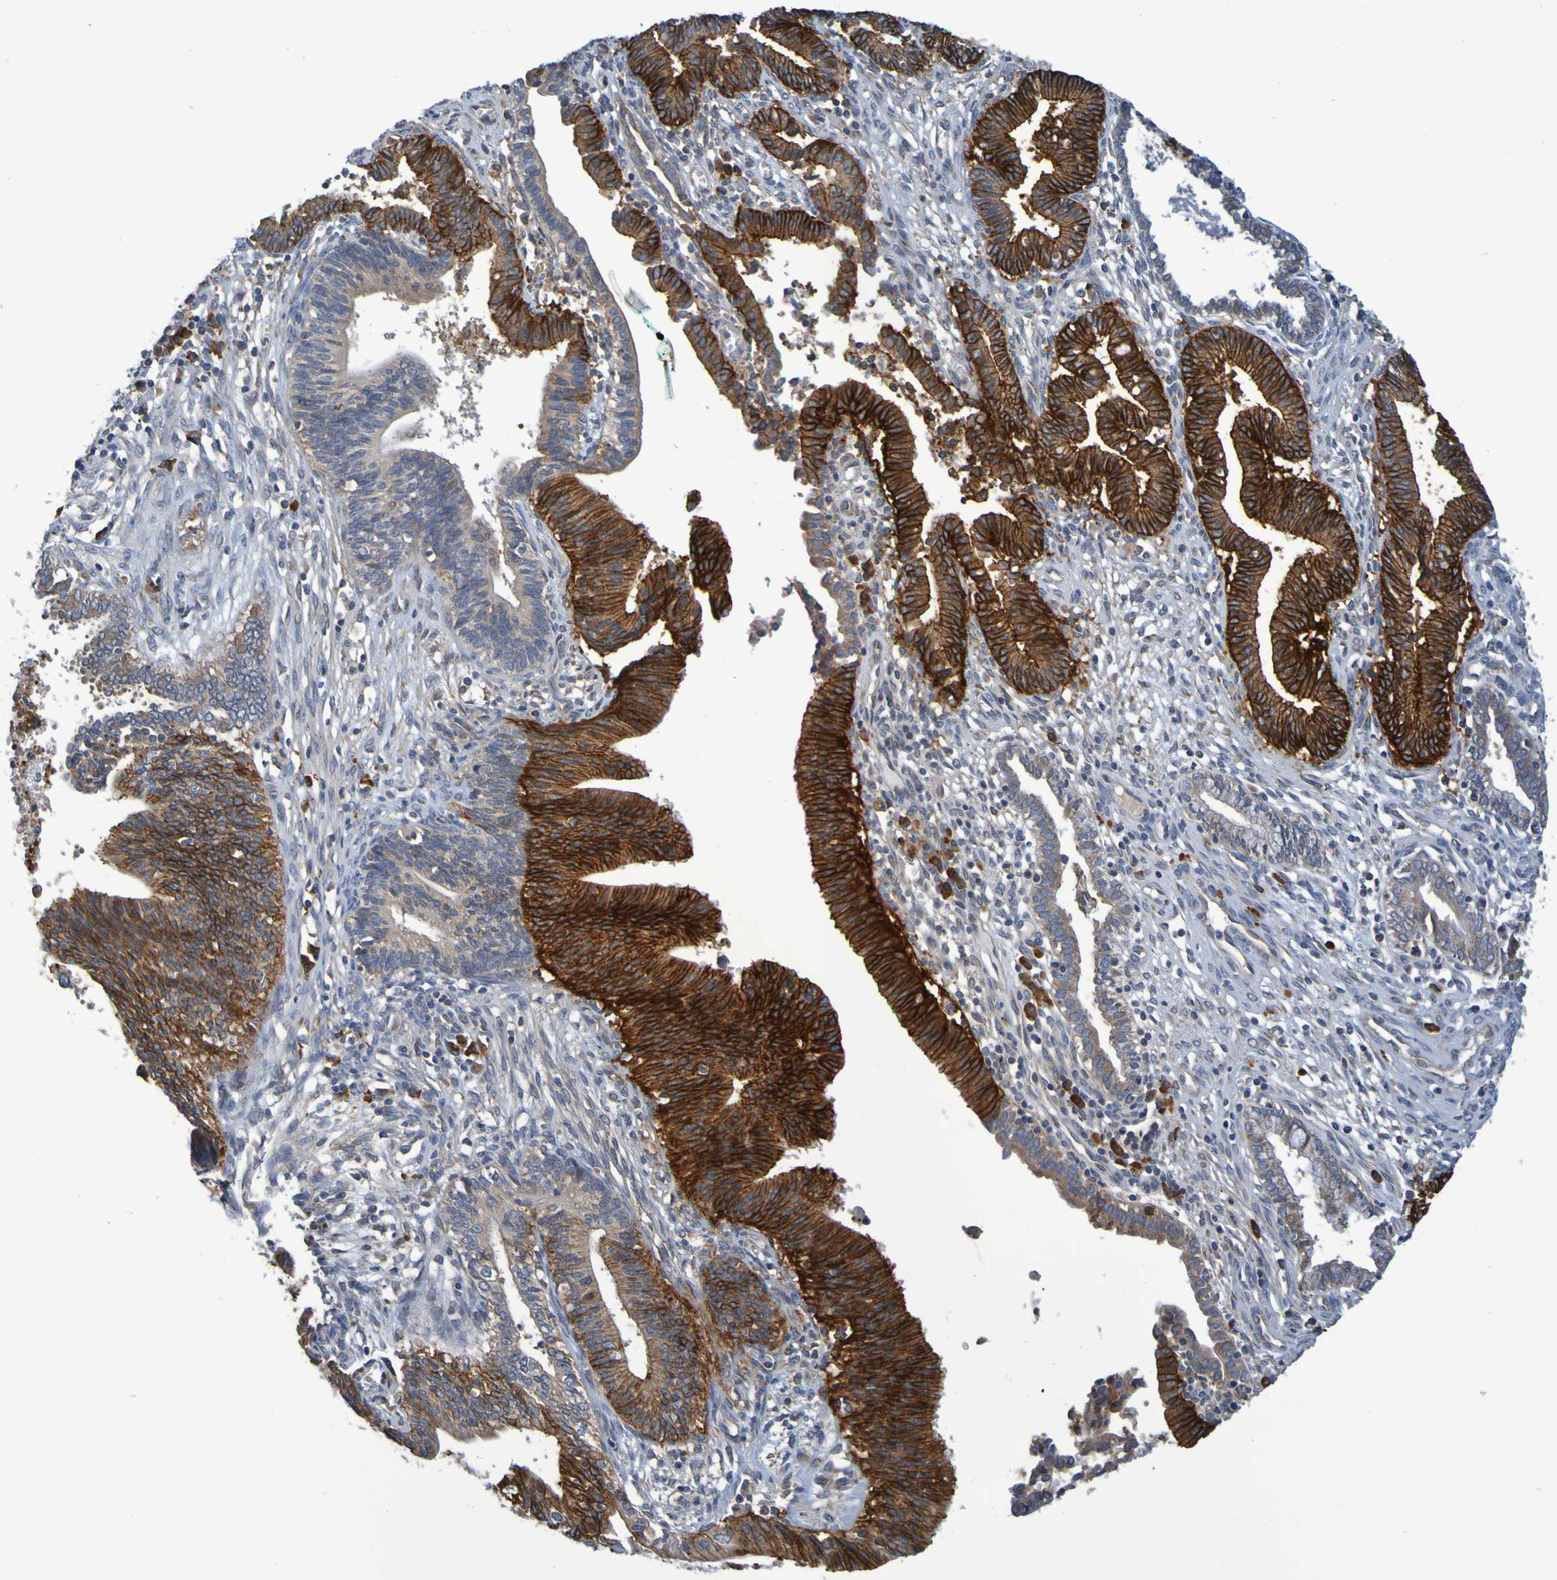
{"staining": {"intensity": "strong", "quantity": ">75%", "location": "cytoplasmic/membranous"}, "tissue": "cervical cancer", "cell_type": "Tumor cells", "image_type": "cancer", "snomed": [{"axis": "morphology", "description": "Adenocarcinoma, NOS"}, {"axis": "topography", "description": "Cervix"}], "caption": "This histopathology image reveals IHC staining of human adenocarcinoma (cervical), with high strong cytoplasmic/membranous expression in approximately >75% of tumor cells.", "gene": "CLDN18", "patient": {"sex": "female", "age": 44}}